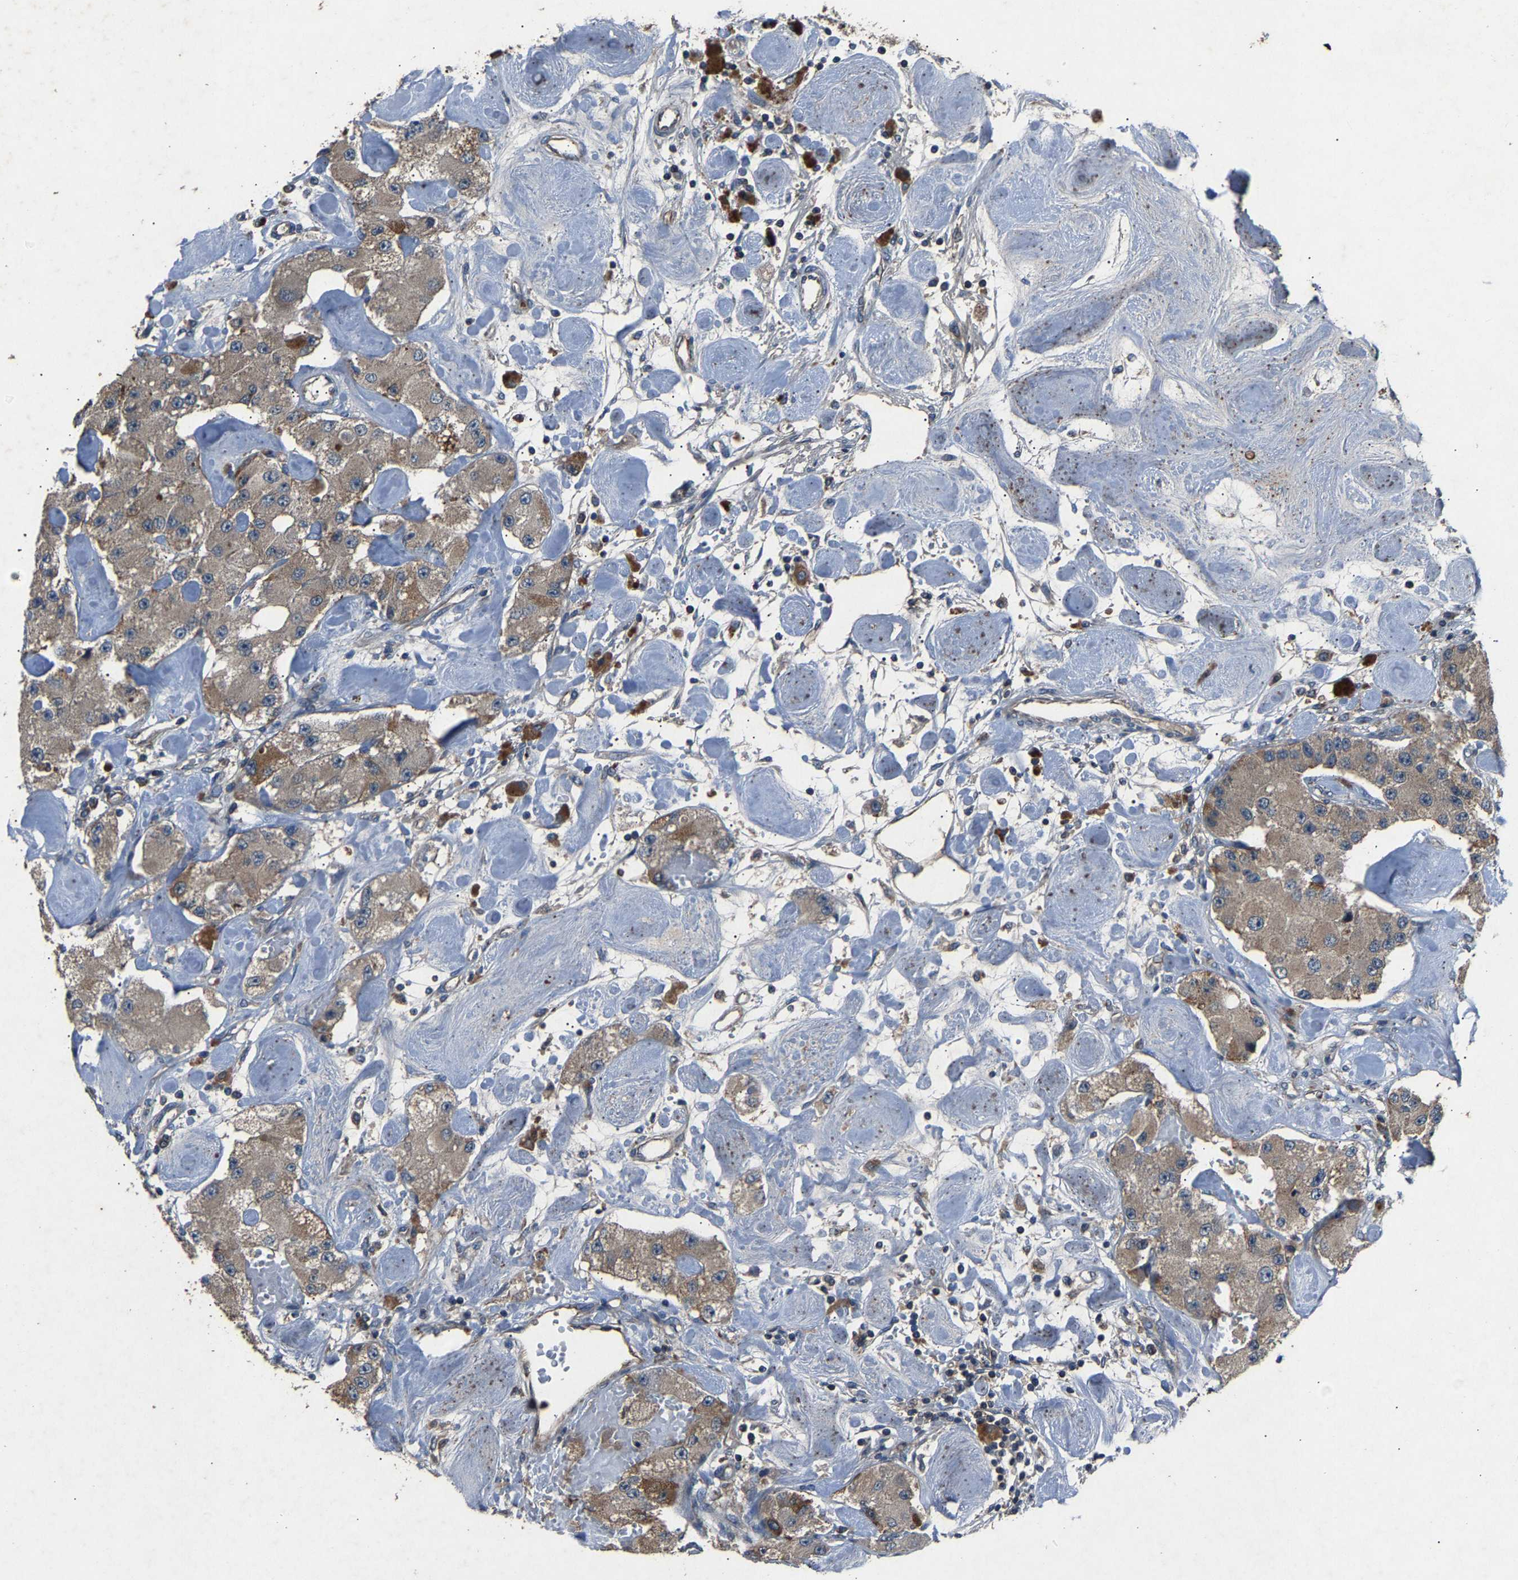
{"staining": {"intensity": "weak", "quantity": ">75%", "location": "cytoplasmic/membranous"}, "tissue": "carcinoid", "cell_type": "Tumor cells", "image_type": "cancer", "snomed": [{"axis": "morphology", "description": "Carcinoid, malignant, NOS"}, {"axis": "topography", "description": "Pancreas"}], "caption": "This histopathology image demonstrates malignant carcinoid stained with IHC to label a protein in brown. The cytoplasmic/membranous of tumor cells show weak positivity for the protein. Nuclei are counter-stained blue.", "gene": "PPID", "patient": {"sex": "male", "age": 41}}